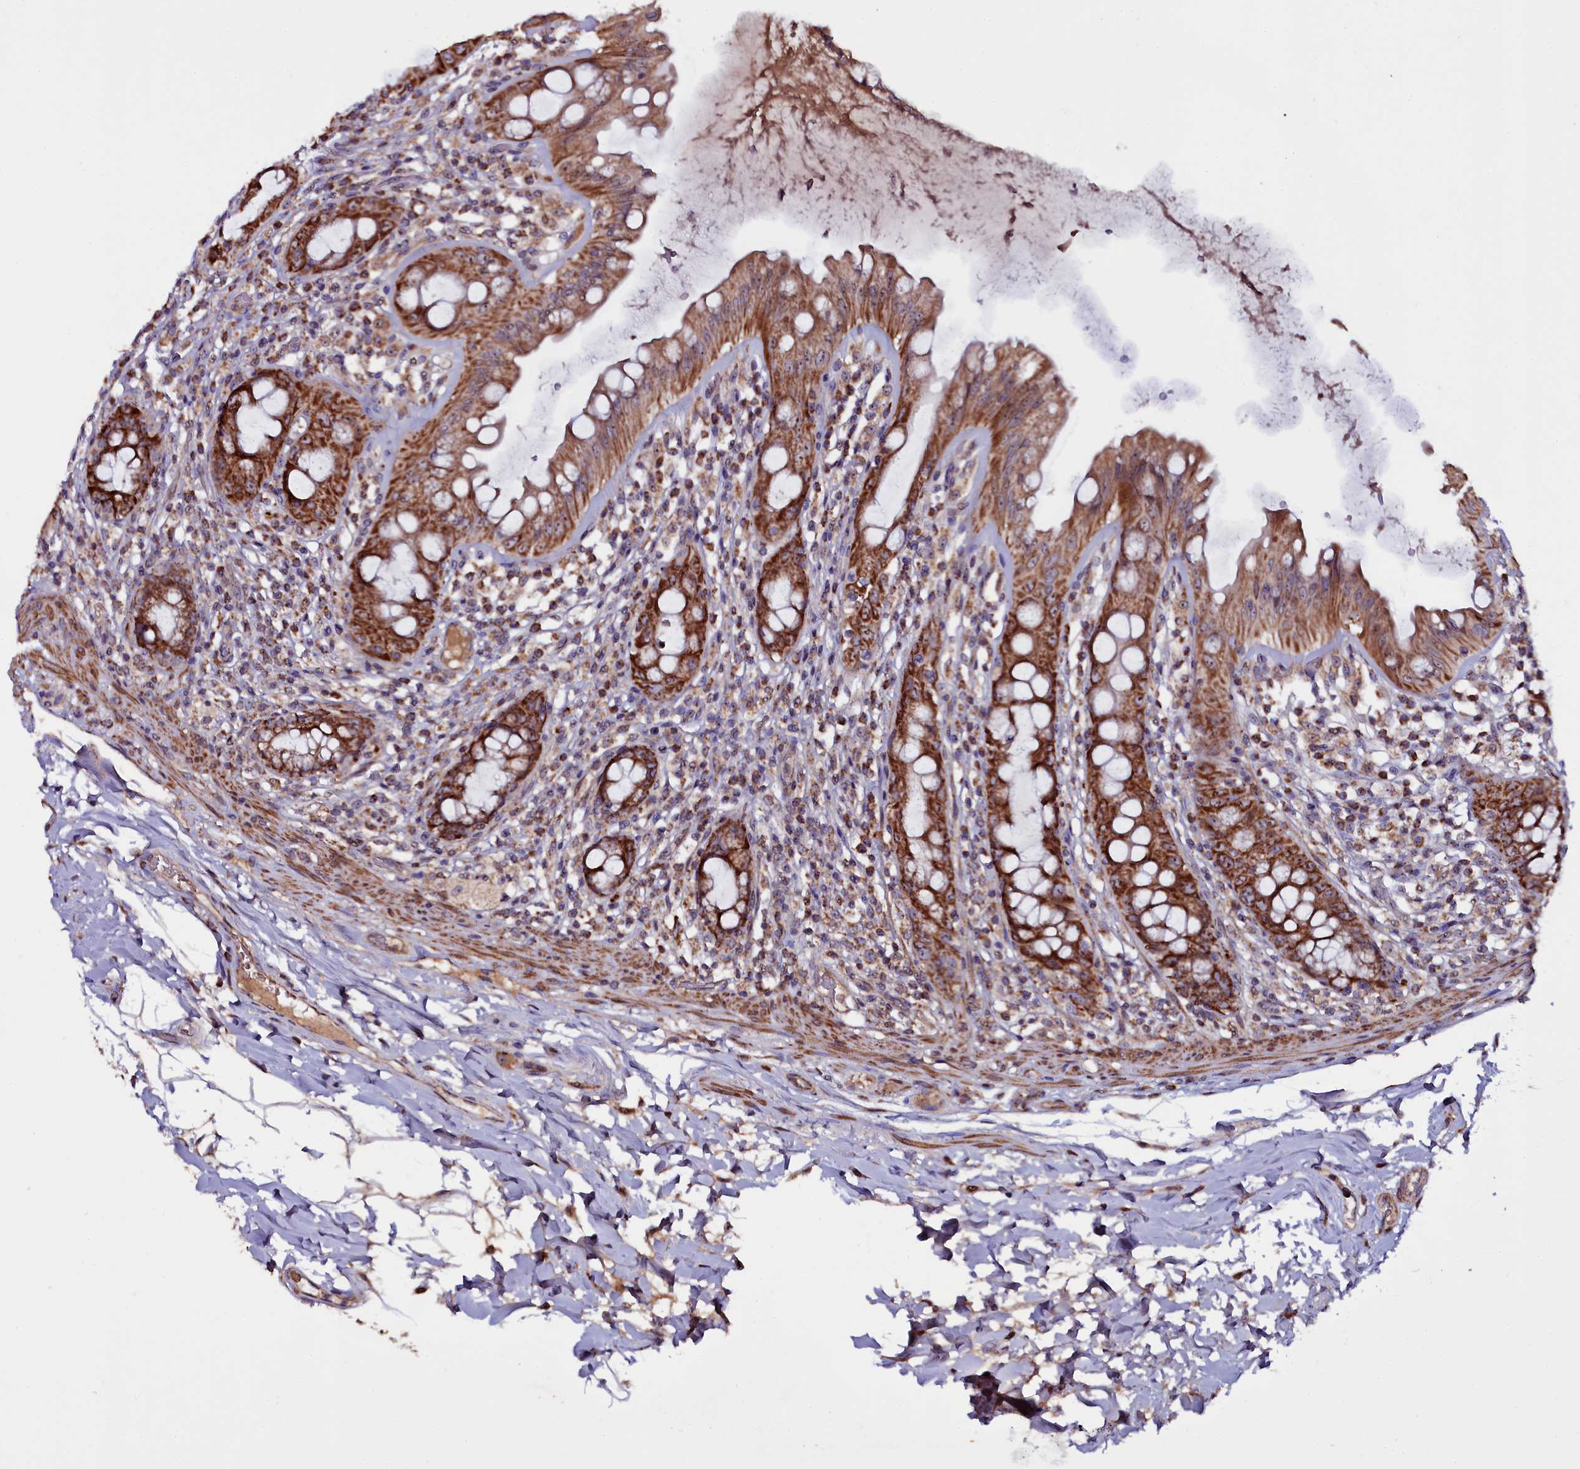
{"staining": {"intensity": "strong", "quantity": ">75%", "location": "cytoplasmic/membranous"}, "tissue": "rectum", "cell_type": "Glandular cells", "image_type": "normal", "snomed": [{"axis": "morphology", "description": "Normal tissue, NOS"}, {"axis": "topography", "description": "Rectum"}], "caption": "The image displays immunohistochemical staining of normal rectum. There is strong cytoplasmic/membranous expression is appreciated in approximately >75% of glandular cells. (IHC, brightfield microscopy, high magnification).", "gene": "NAA80", "patient": {"sex": "female", "age": 57}}